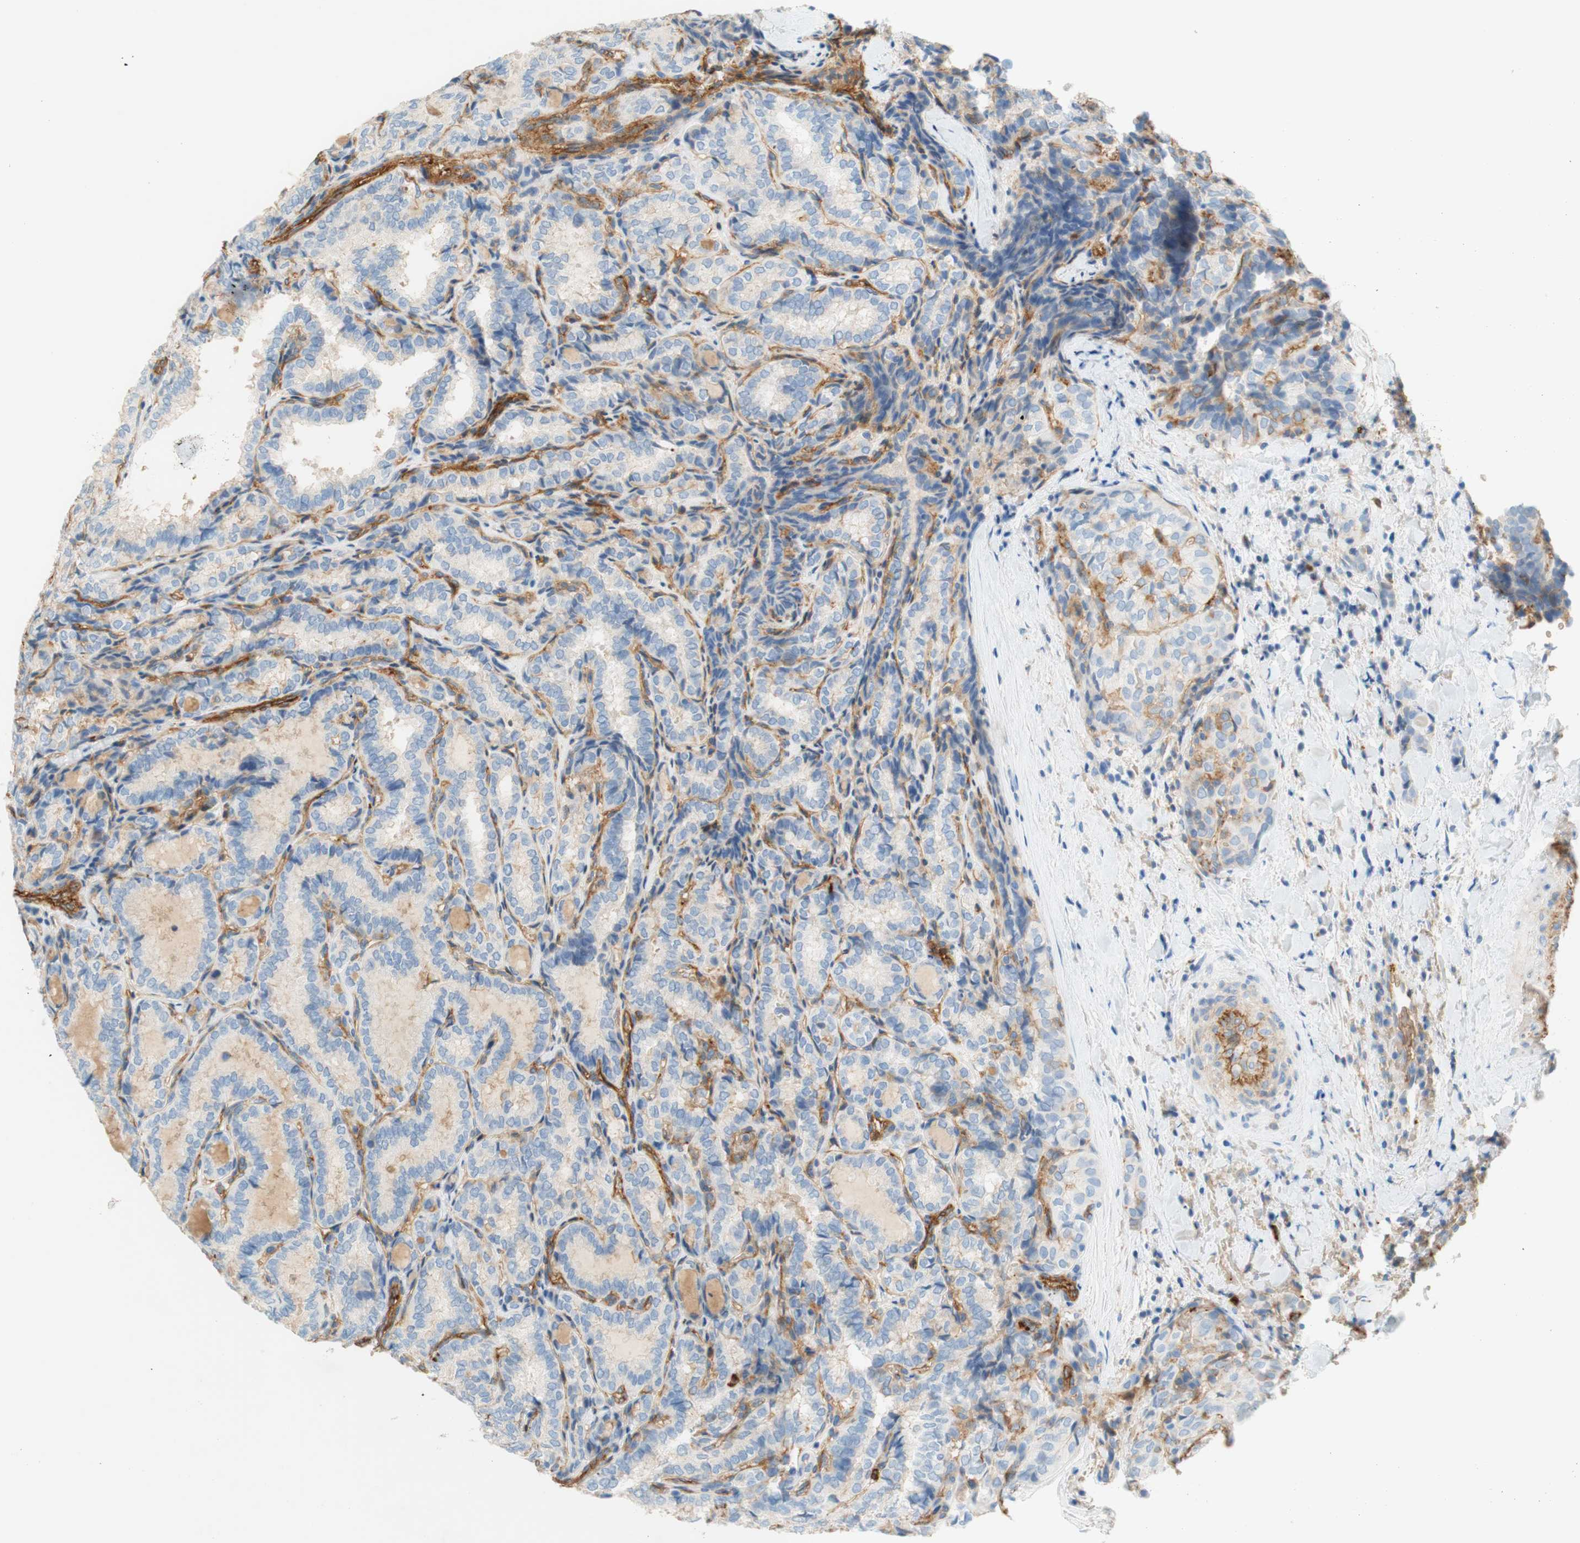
{"staining": {"intensity": "negative", "quantity": "none", "location": "none"}, "tissue": "thyroid cancer", "cell_type": "Tumor cells", "image_type": "cancer", "snomed": [{"axis": "morphology", "description": "Normal tissue, NOS"}, {"axis": "morphology", "description": "Papillary adenocarcinoma, NOS"}, {"axis": "topography", "description": "Thyroid gland"}], "caption": "Protein analysis of papillary adenocarcinoma (thyroid) reveals no significant staining in tumor cells.", "gene": "STOM", "patient": {"sex": "female", "age": 30}}